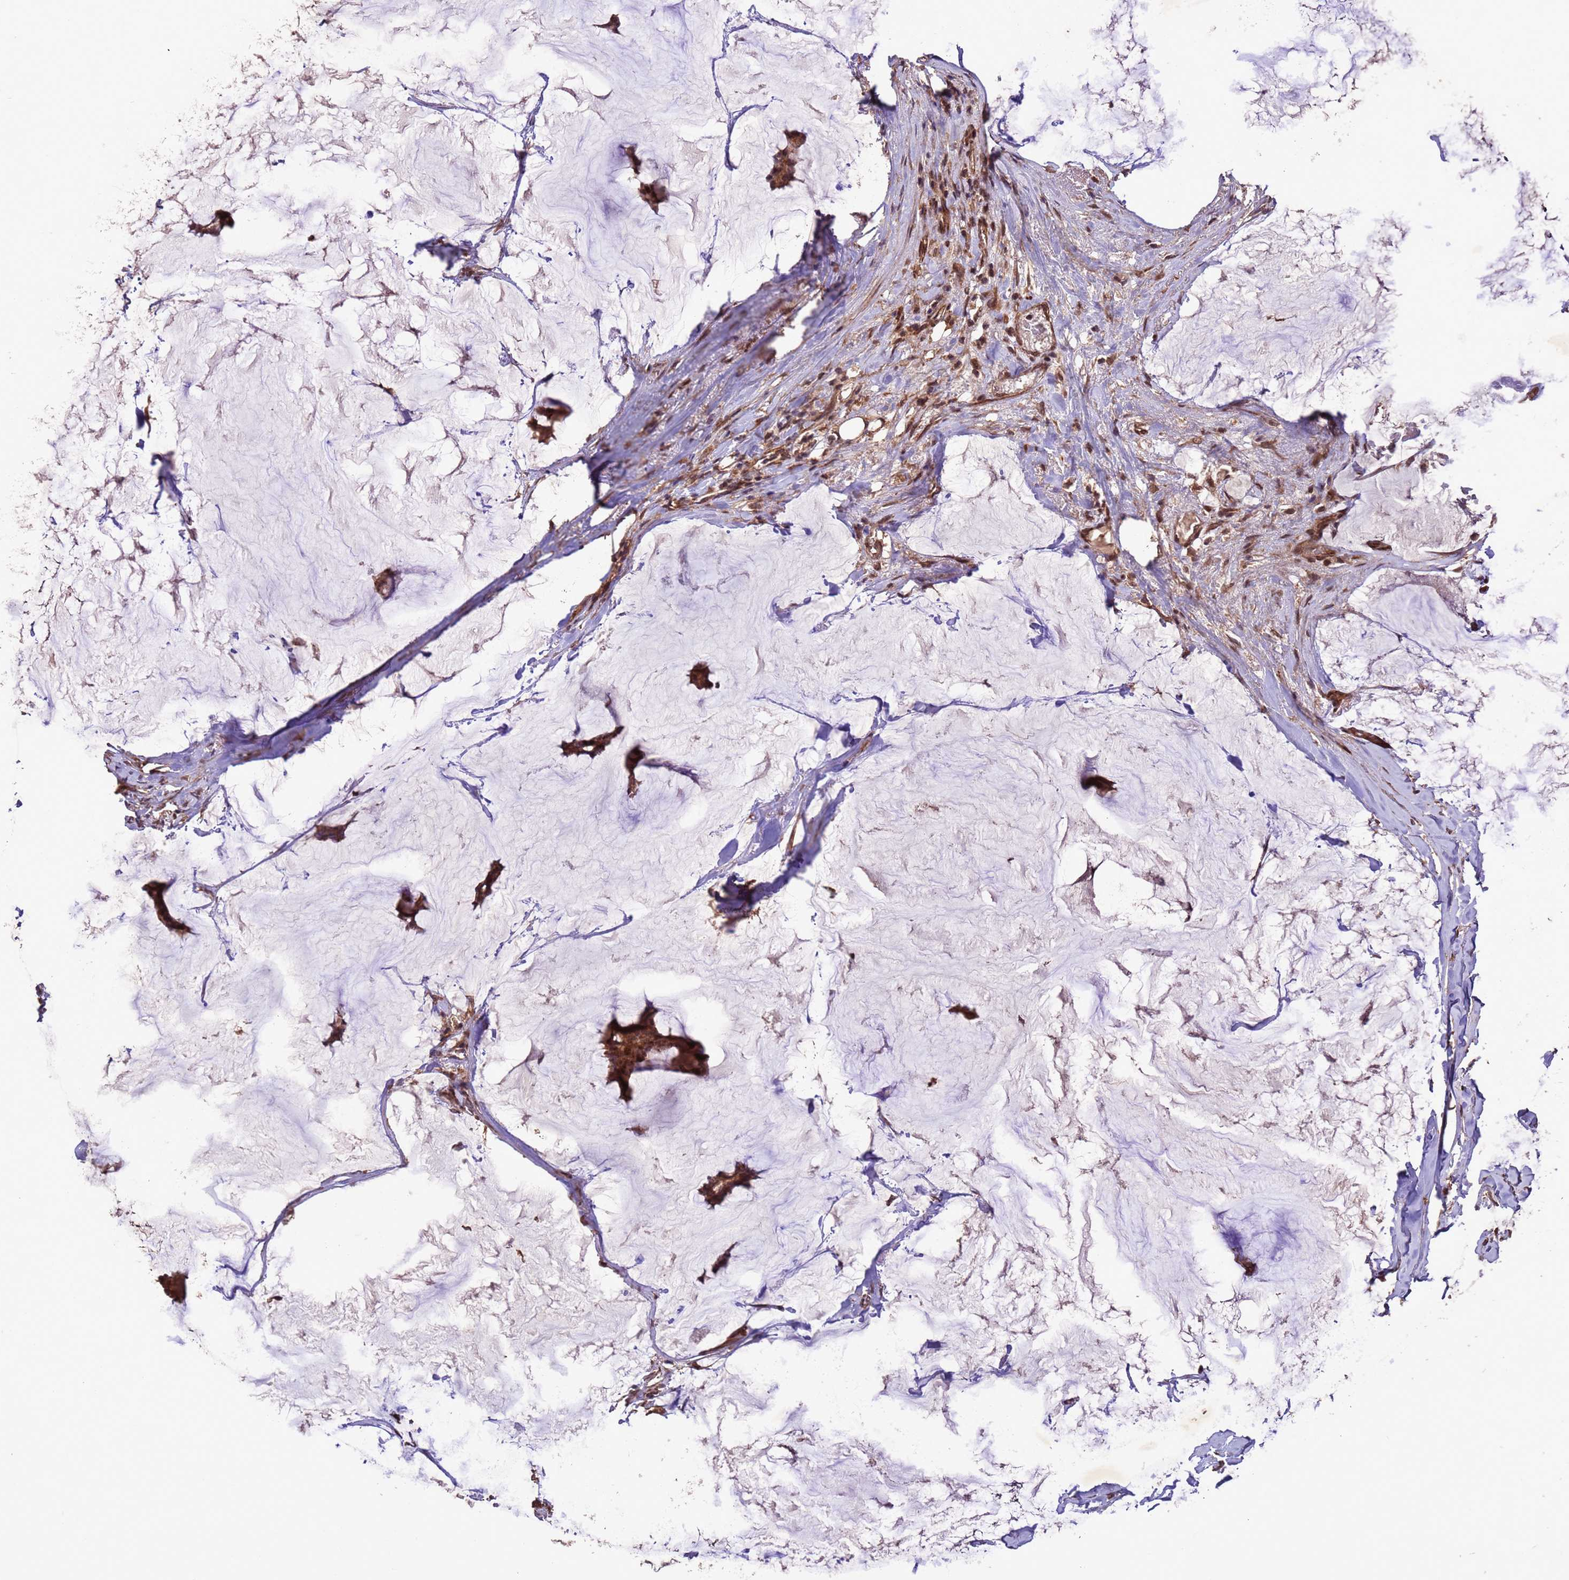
{"staining": {"intensity": "moderate", "quantity": ">75%", "location": "cytoplasmic/membranous,nuclear"}, "tissue": "breast cancer", "cell_type": "Tumor cells", "image_type": "cancer", "snomed": [{"axis": "morphology", "description": "Duct carcinoma"}, {"axis": "topography", "description": "Breast"}], "caption": "An image showing moderate cytoplasmic/membranous and nuclear positivity in about >75% of tumor cells in breast intraductal carcinoma, as visualized by brown immunohistochemical staining.", "gene": "VSTM4", "patient": {"sex": "female", "age": 93}}